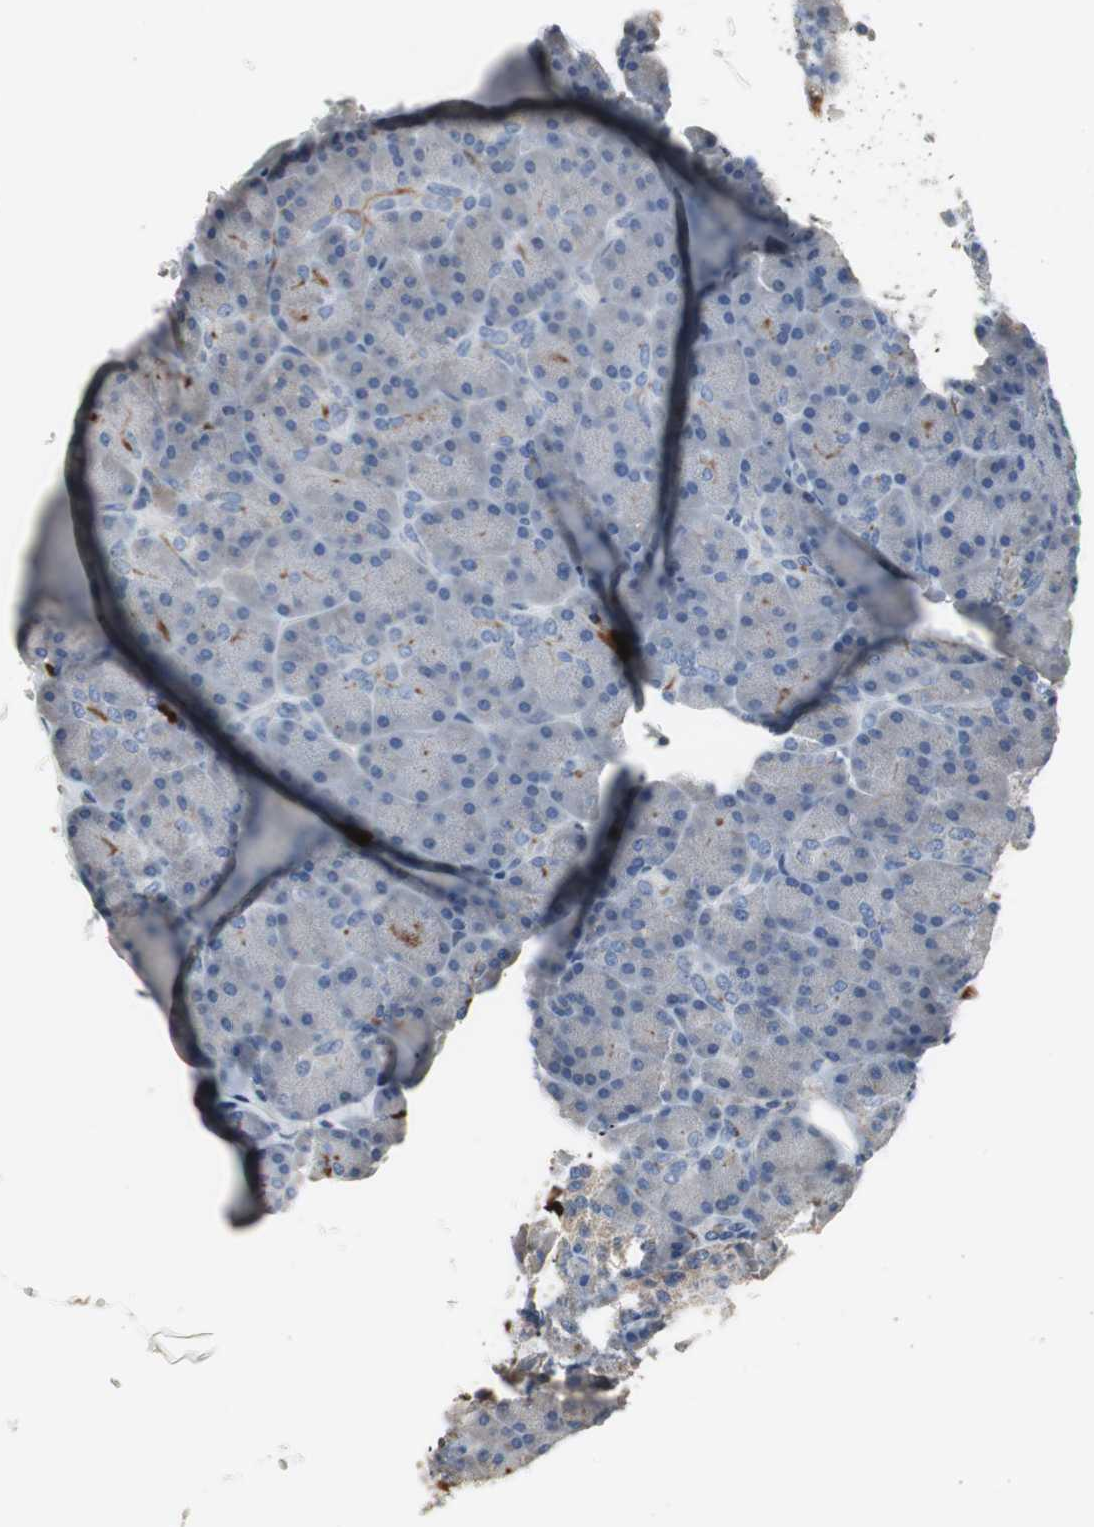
{"staining": {"intensity": "negative", "quantity": "none", "location": "none"}, "tissue": "pancreas", "cell_type": "Exocrine glandular cells", "image_type": "normal", "snomed": [{"axis": "morphology", "description": "Normal tissue, NOS"}, {"axis": "topography", "description": "Pancreas"}], "caption": "This is an immunohistochemistry photomicrograph of normal pancreas. There is no staining in exocrine glandular cells.", "gene": "NCF2", "patient": {"sex": "female", "age": 43}}